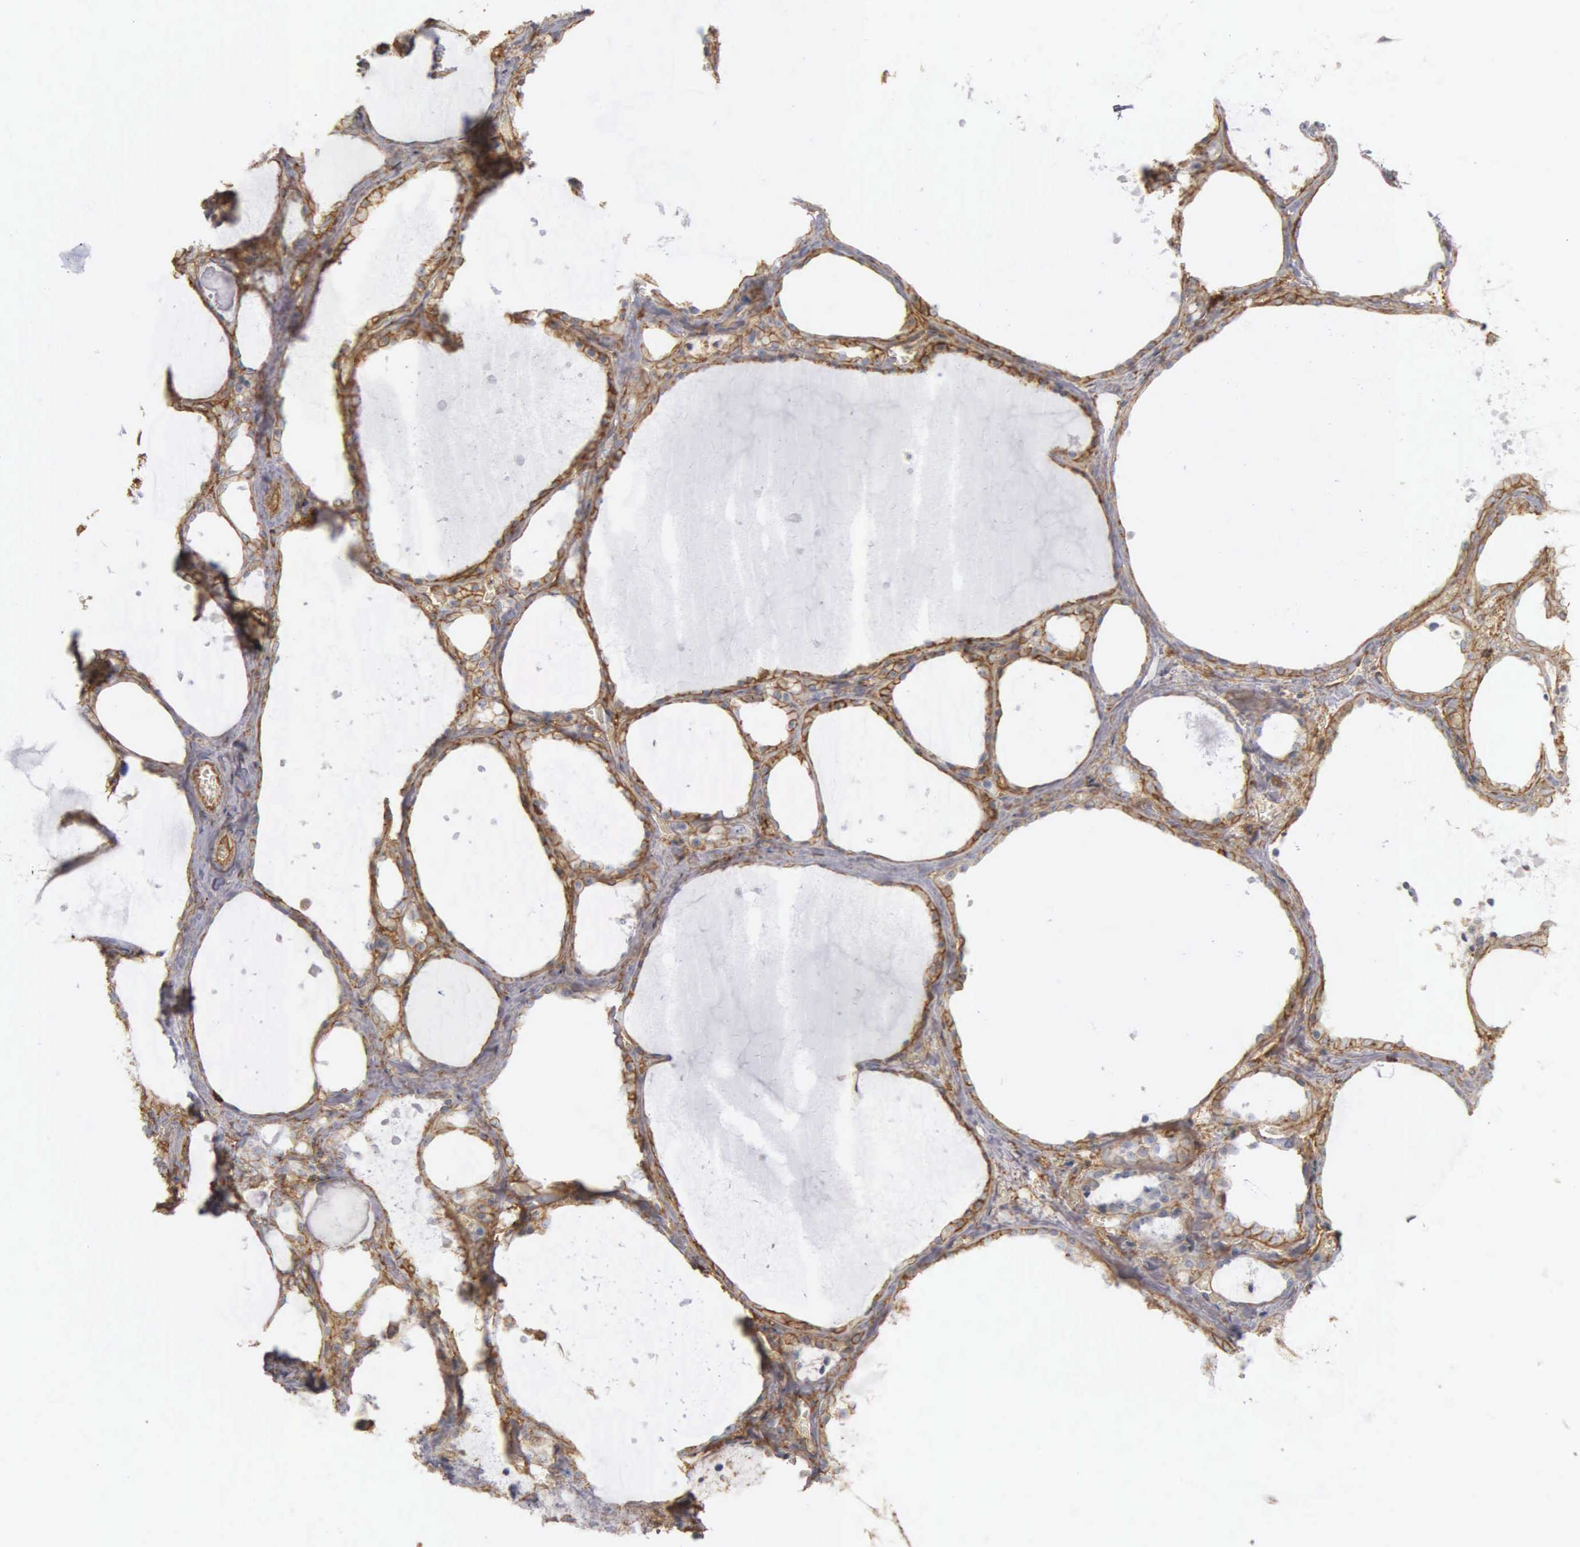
{"staining": {"intensity": "moderate", "quantity": ">75%", "location": "cytoplasmic/membranous"}, "tissue": "thyroid gland", "cell_type": "Glandular cells", "image_type": "normal", "snomed": [{"axis": "morphology", "description": "Normal tissue, NOS"}, {"axis": "topography", "description": "Thyroid gland"}], "caption": "Brown immunohistochemical staining in normal human thyroid gland reveals moderate cytoplasmic/membranous expression in approximately >75% of glandular cells.", "gene": "CD99", "patient": {"sex": "male", "age": 76}}